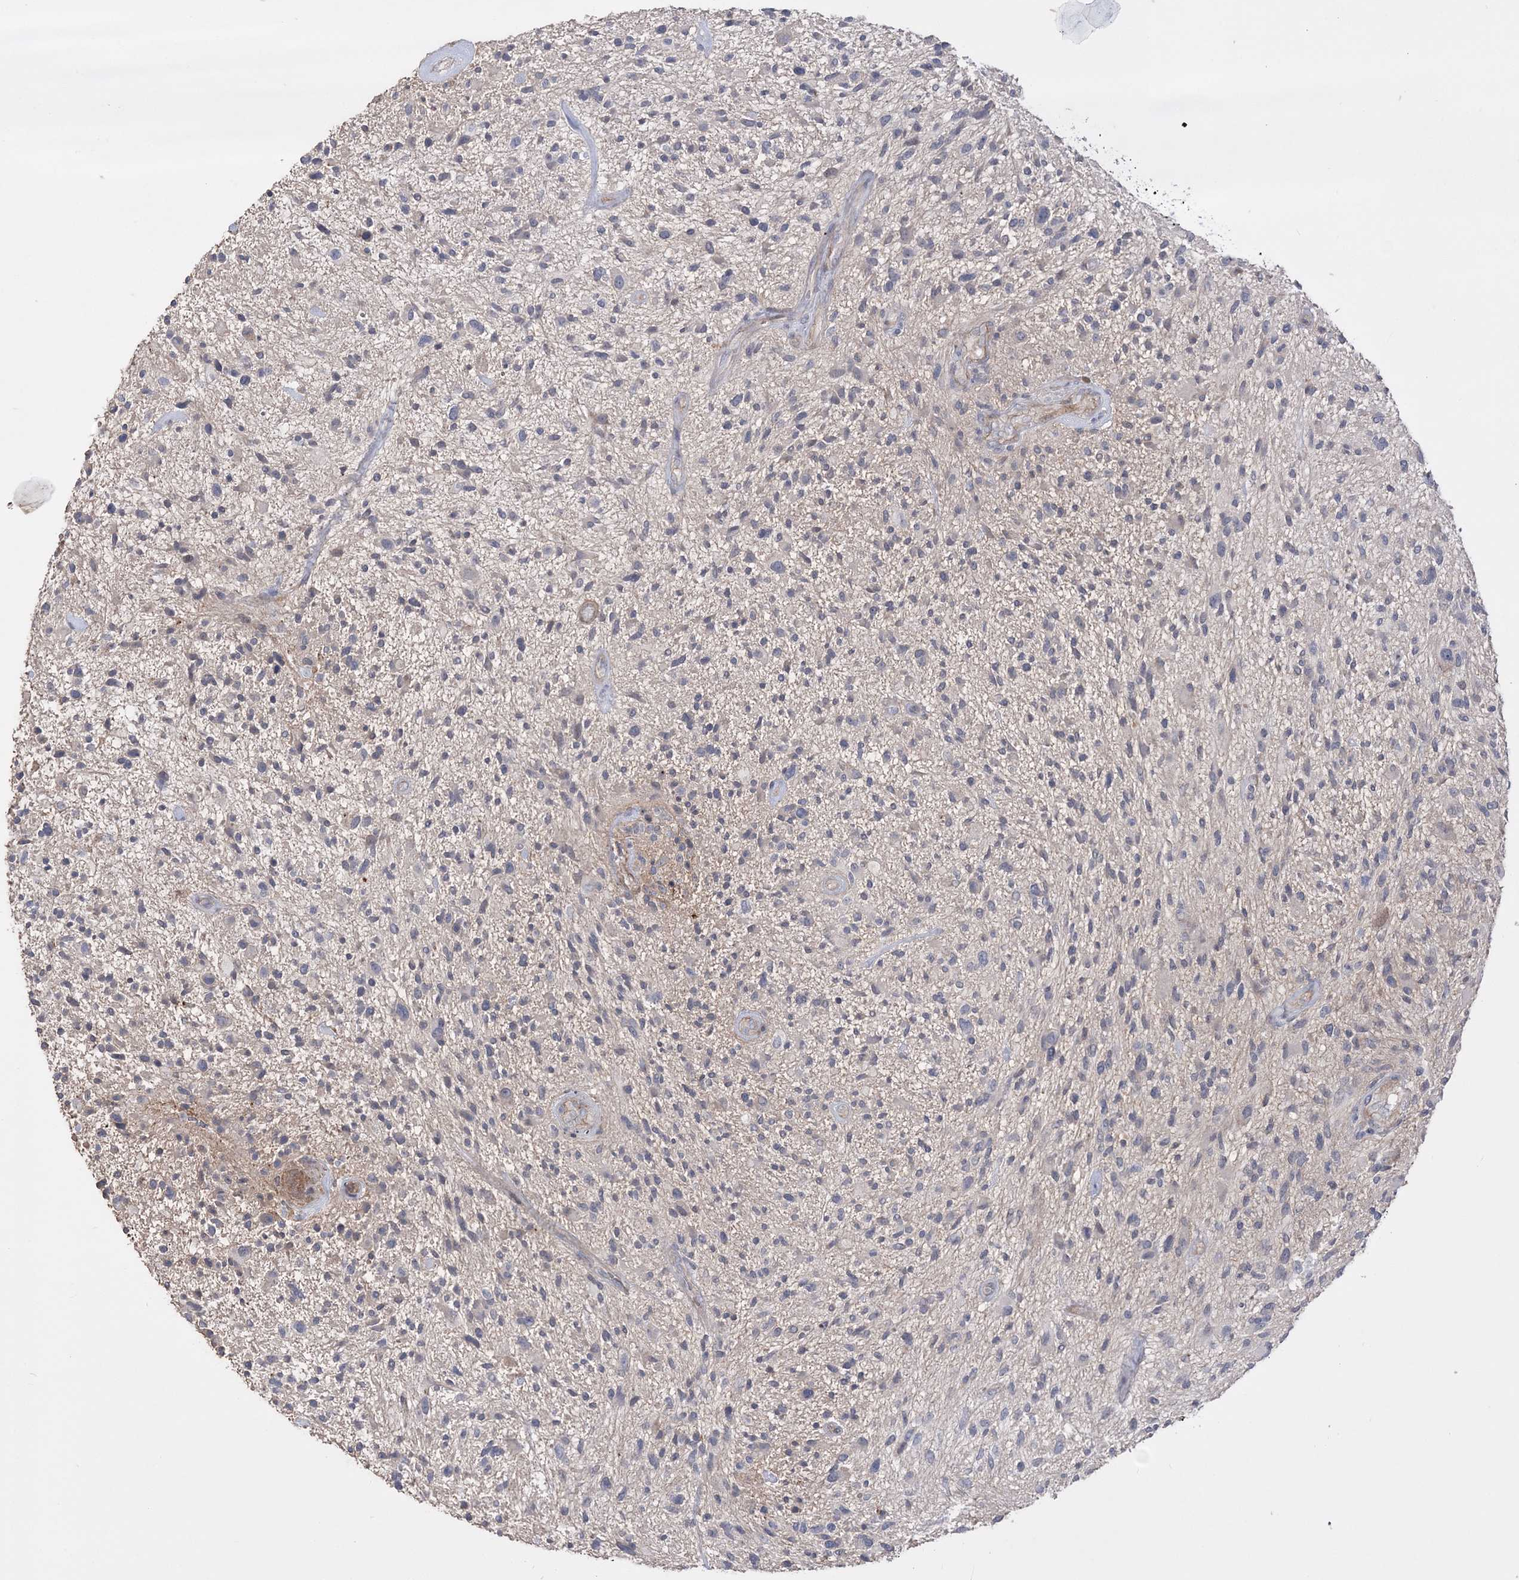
{"staining": {"intensity": "negative", "quantity": "none", "location": "none"}, "tissue": "glioma", "cell_type": "Tumor cells", "image_type": "cancer", "snomed": [{"axis": "morphology", "description": "Glioma, malignant, High grade"}, {"axis": "topography", "description": "Brain"}], "caption": "Tumor cells show no significant protein positivity in glioma.", "gene": "SLFN14", "patient": {"sex": "male", "age": 47}}